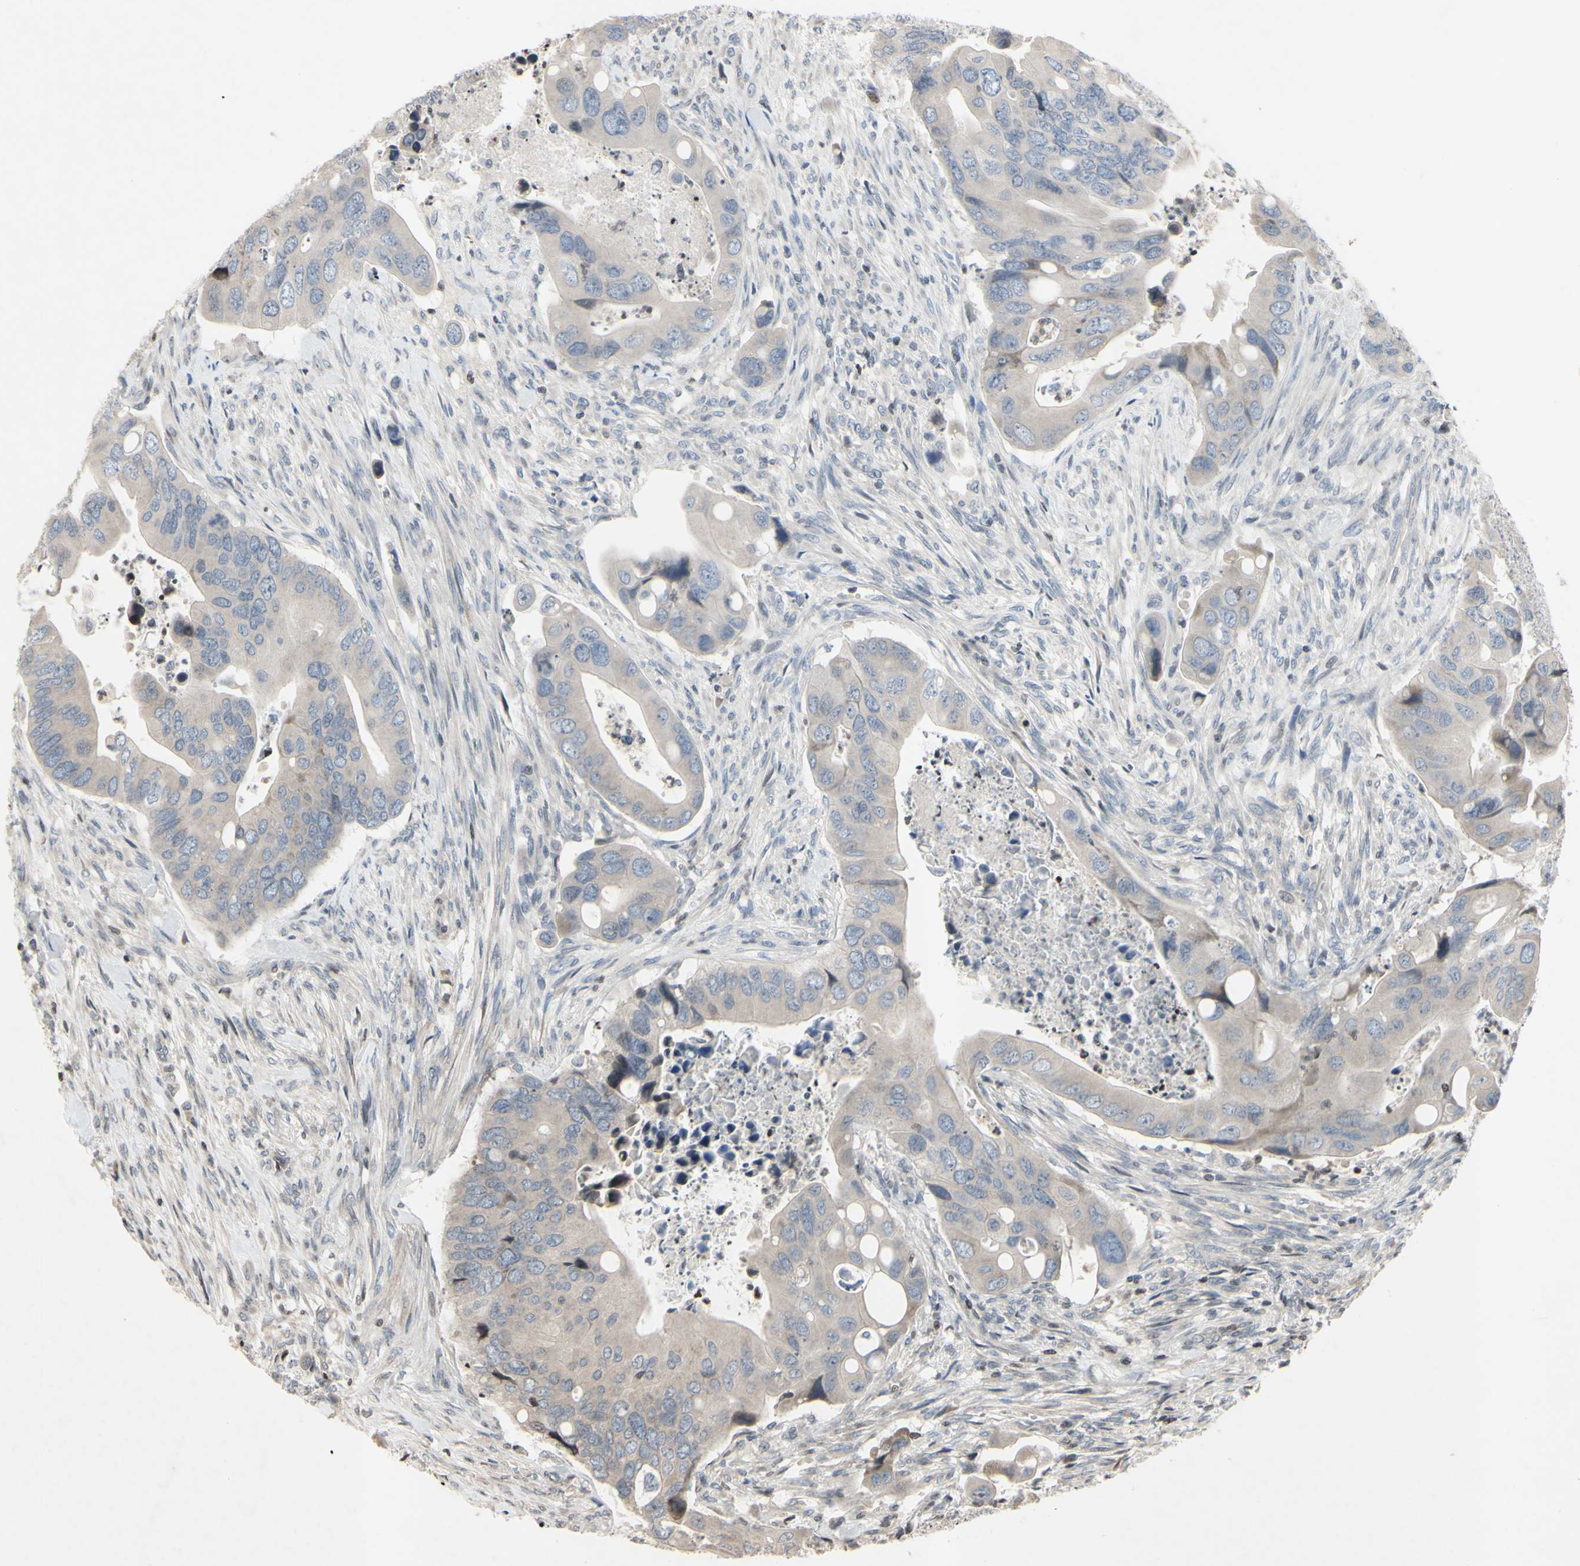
{"staining": {"intensity": "weak", "quantity": "<25%", "location": "cytoplasmic/membranous"}, "tissue": "colorectal cancer", "cell_type": "Tumor cells", "image_type": "cancer", "snomed": [{"axis": "morphology", "description": "Adenocarcinoma, NOS"}, {"axis": "topography", "description": "Rectum"}], "caption": "Immunohistochemical staining of human colorectal adenocarcinoma displays no significant positivity in tumor cells.", "gene": "ARG1", "patient": {"sex": "female", "age": 57}}